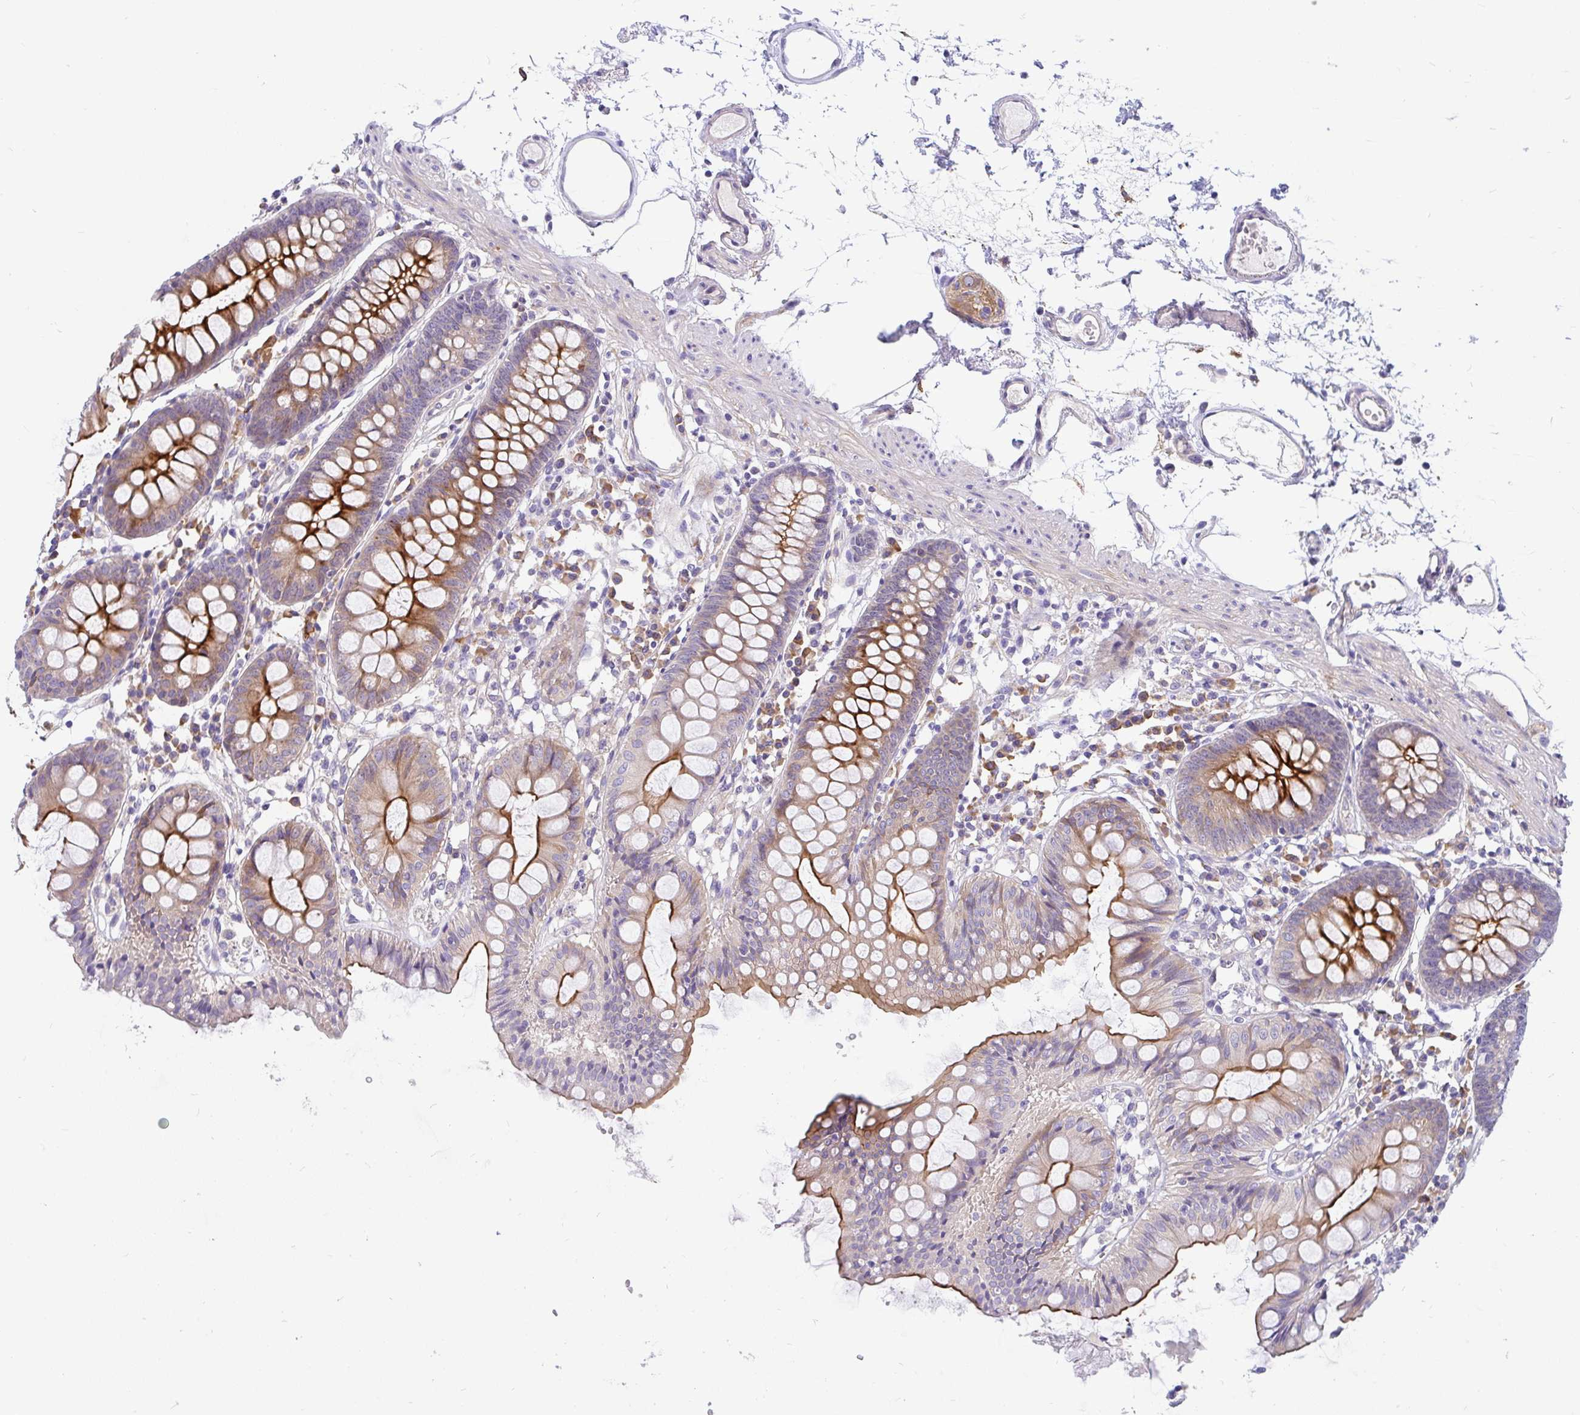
{"staining": {"intensity": "negative", "quantity": "none", "location": "none"}, "tissue": "colon", "cell_type": "Endothelial cells", "image_type": "normal", "snomed": [{"axis": "morphology", "description": "Normal tissue, NOS"}, {"axis": "topography", "description": "Colon"}], "caption": "A histopathology image of colon stained for a protein displays no brown staining in endothelial cells. (DAB (3,3'-diaminobenzidine) immunohistochemistry (IHC) with hematoxylin counter stain).", "gene": "LRRC26", "patient": {"sex": "female", "age": 84}}